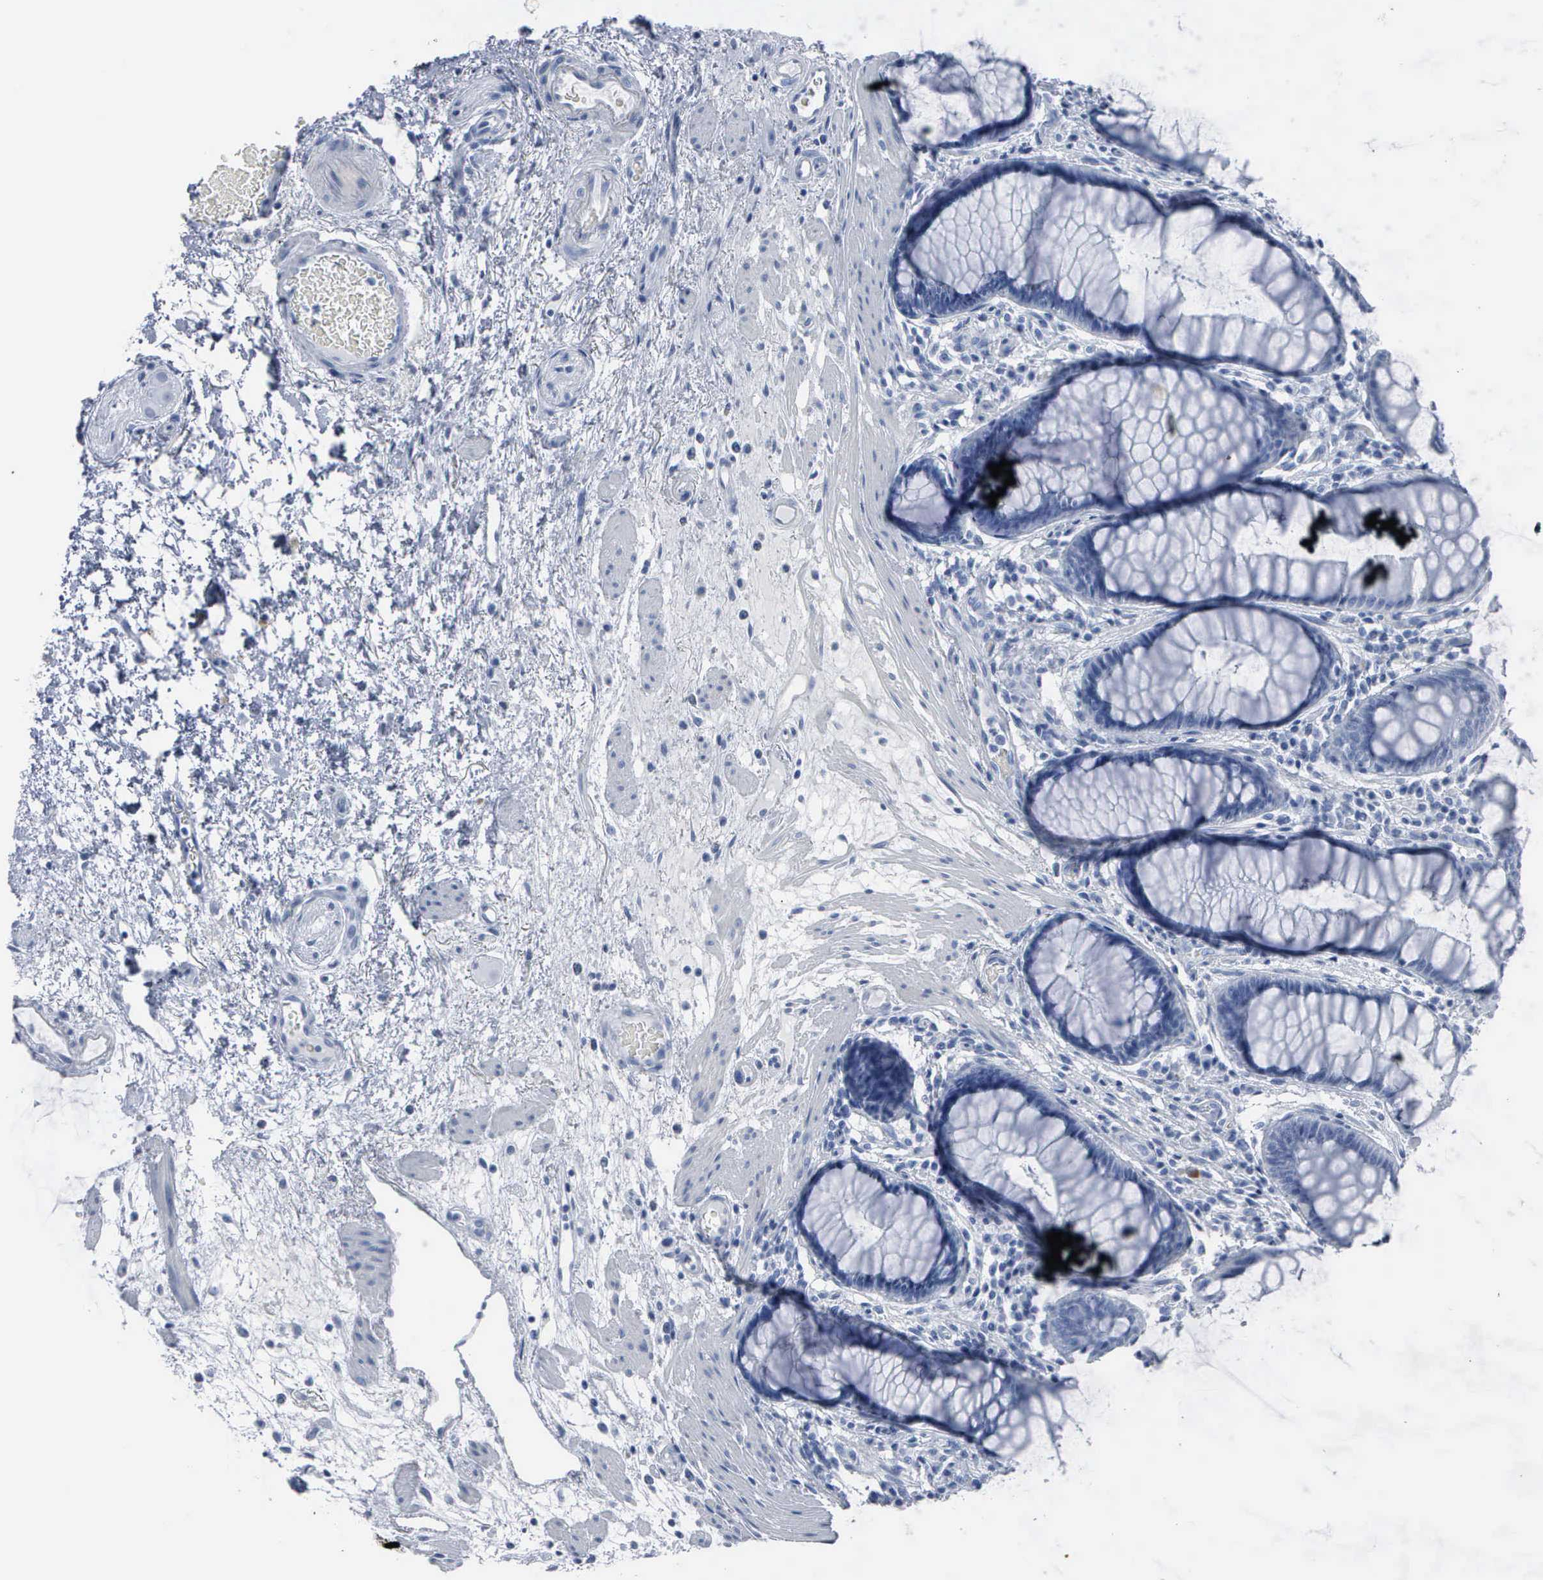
{"staining": {"intensity": "negative", "quantity": "none", "location": "none"}, "tissue": "rectum", "cell_type": "Glandular cells", "image_type": "normal", "snomed": [{"axis": "morphology", "description": "Normal tissue, NOS"}, {"axis": "topography", "description": "Rectum"}], "caption": "This image is of benign rectum stained with IHC to label a protein in brown with the nuclei are counter-stained blue. There is no expression in glandular cells.", "gene": "DMD", "patient": {"sex": "male", "age": 77}}